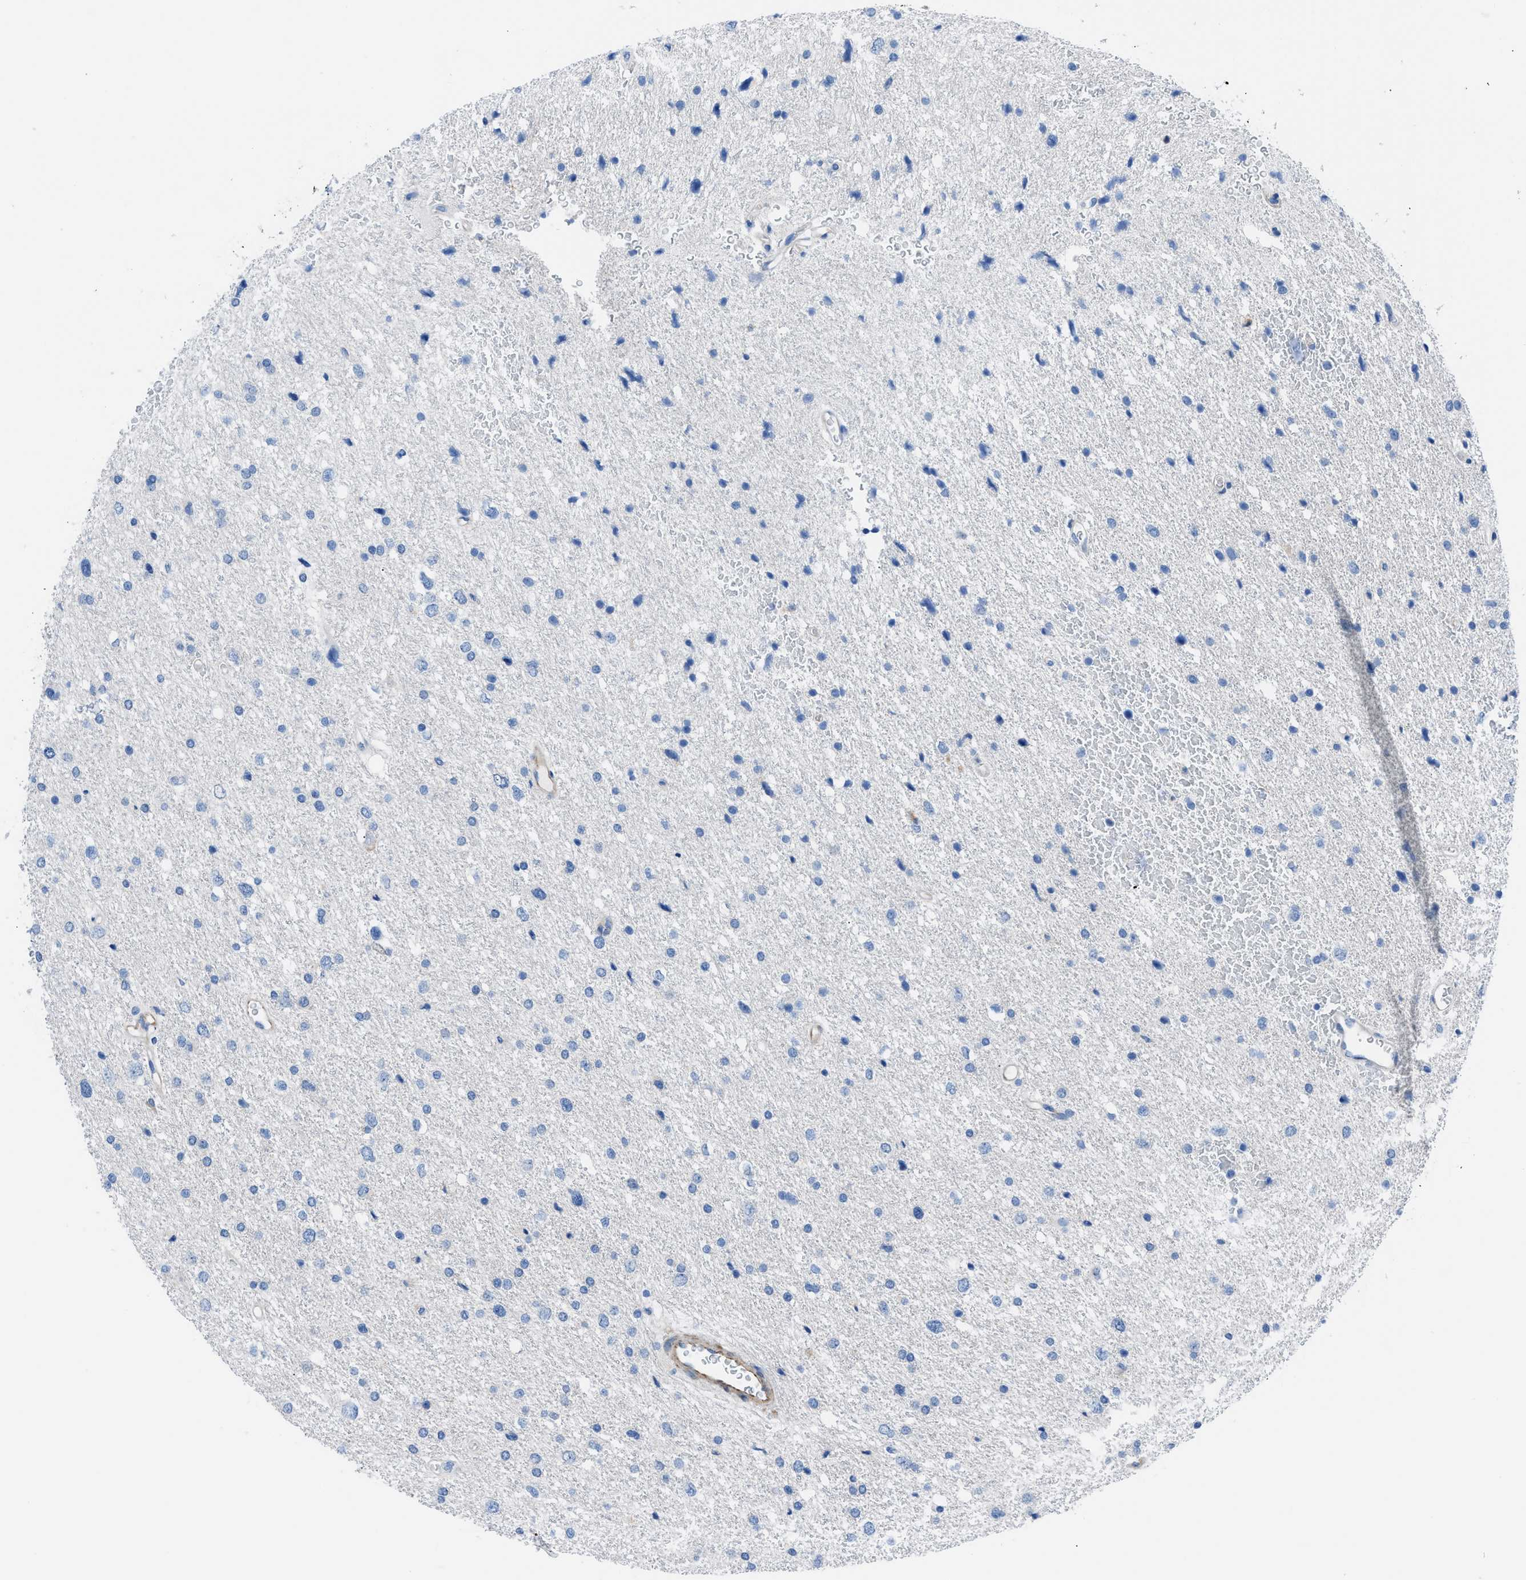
{"staining": {"intensity": "negative", "quantity": "none", "location": "none"}, "tissue": "glioma", "cell_type": "Tumor cells", "image_type": "cancer", "snomed": [{"axis": "morphology", "description": "Glioma, malignant, Low grade"}, {"axis": "topography", "description": "Brain"}], "caption": "High magnification brightfield microscopy of glioma stained with DAB (3,3'-diaminobenzidine) (brown) and counterstained with hematoxylin (blue): tumor cells show no significant staining.", "gene": "ITPR1", "patient": {"sex": "female", "age": 37}}